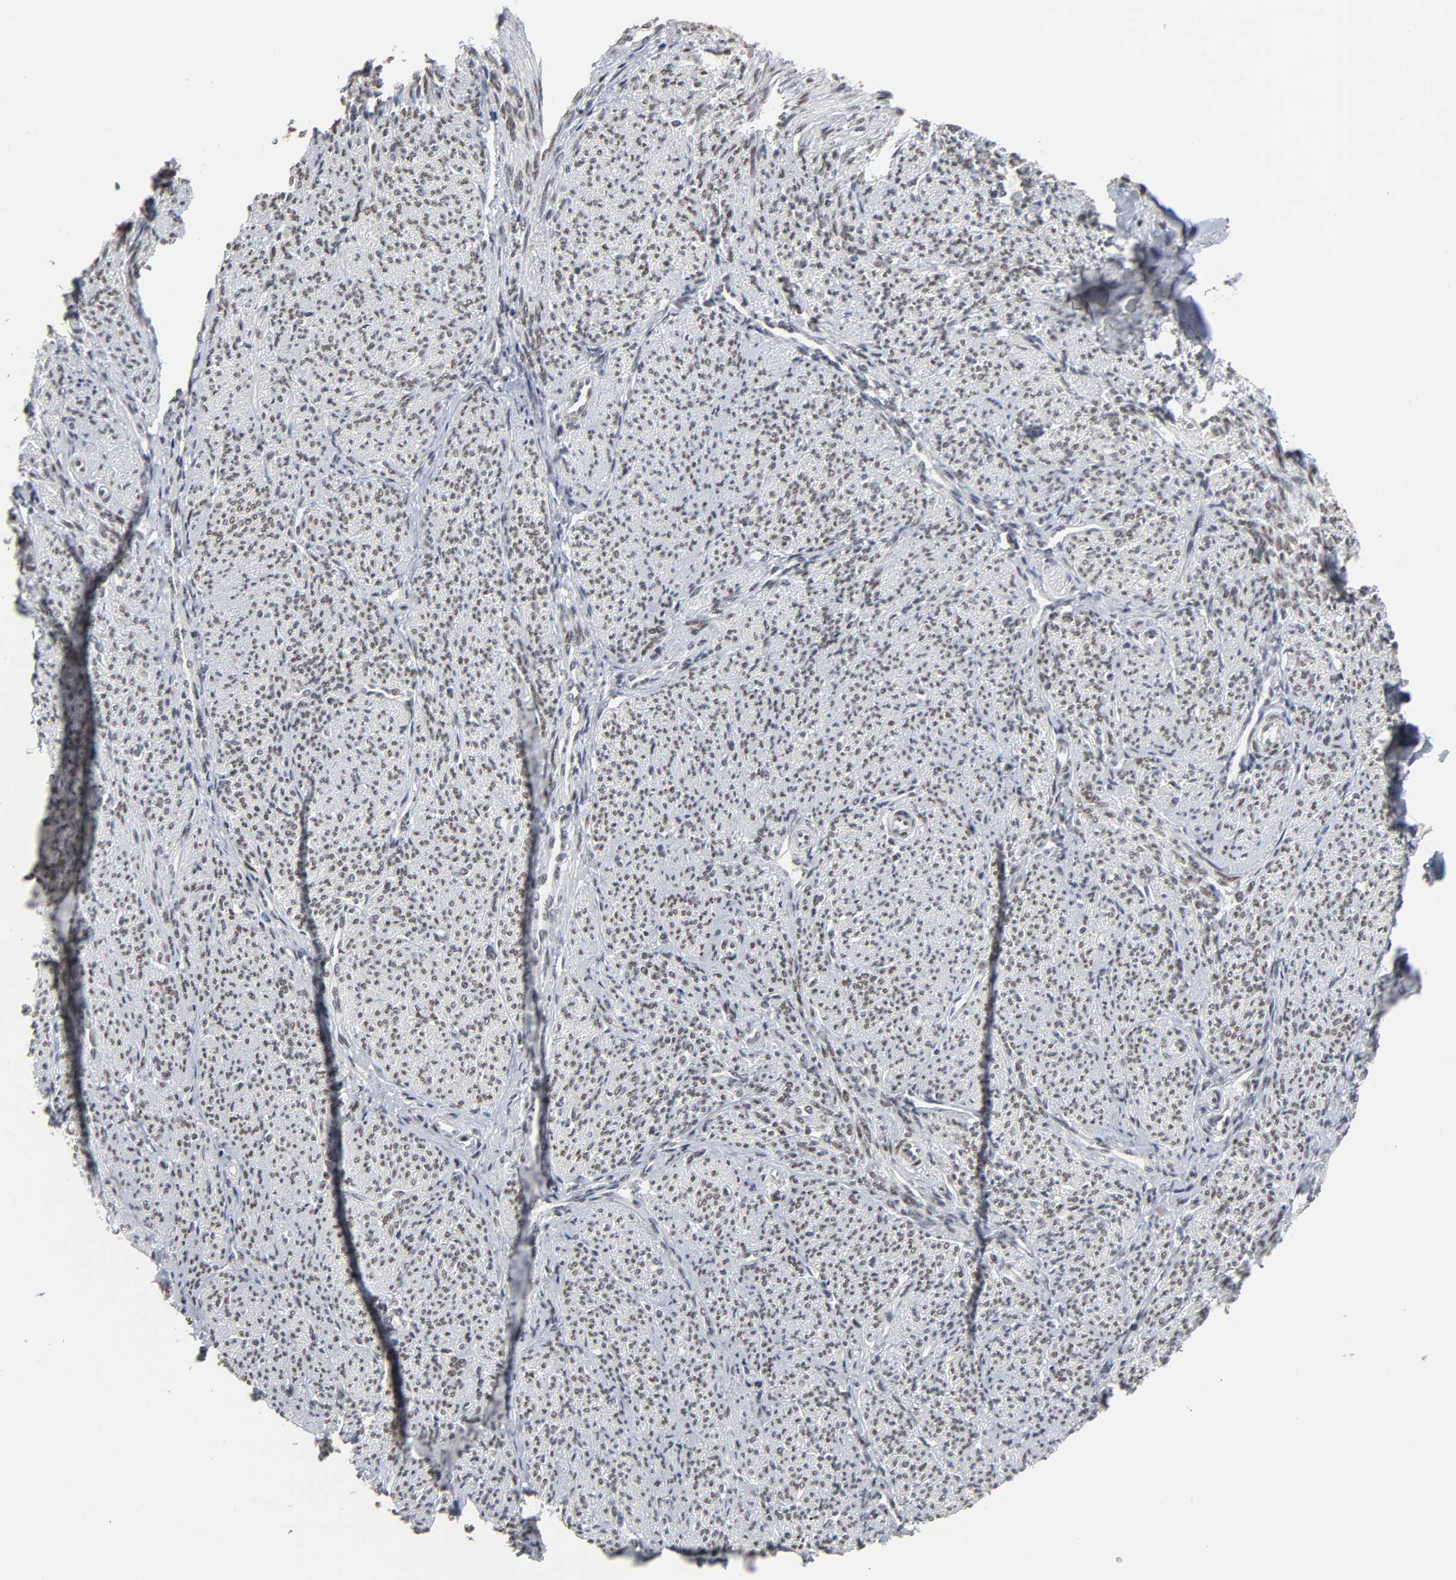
{"staining": {"intensity": "weak", "quantity": "25%-75%", "location": "nuclear"}, "tissue": "smooth muscle", "cell_type": "Smooth muscle cells", "image_type": "normal", "snomed": [{"axis": "morphology", "description": "Normal tissue, NOS"}, {"axis": "topography", "description": "Smooth muscle"}], "caption": "Smooth muscle stained for a protein (brown) reveals weak nuclear positive positivity in approximately 25%-75% of smooth muscle cells.", "gene": "TRIM33", "patient": {"sex": "female", "age": 65}}